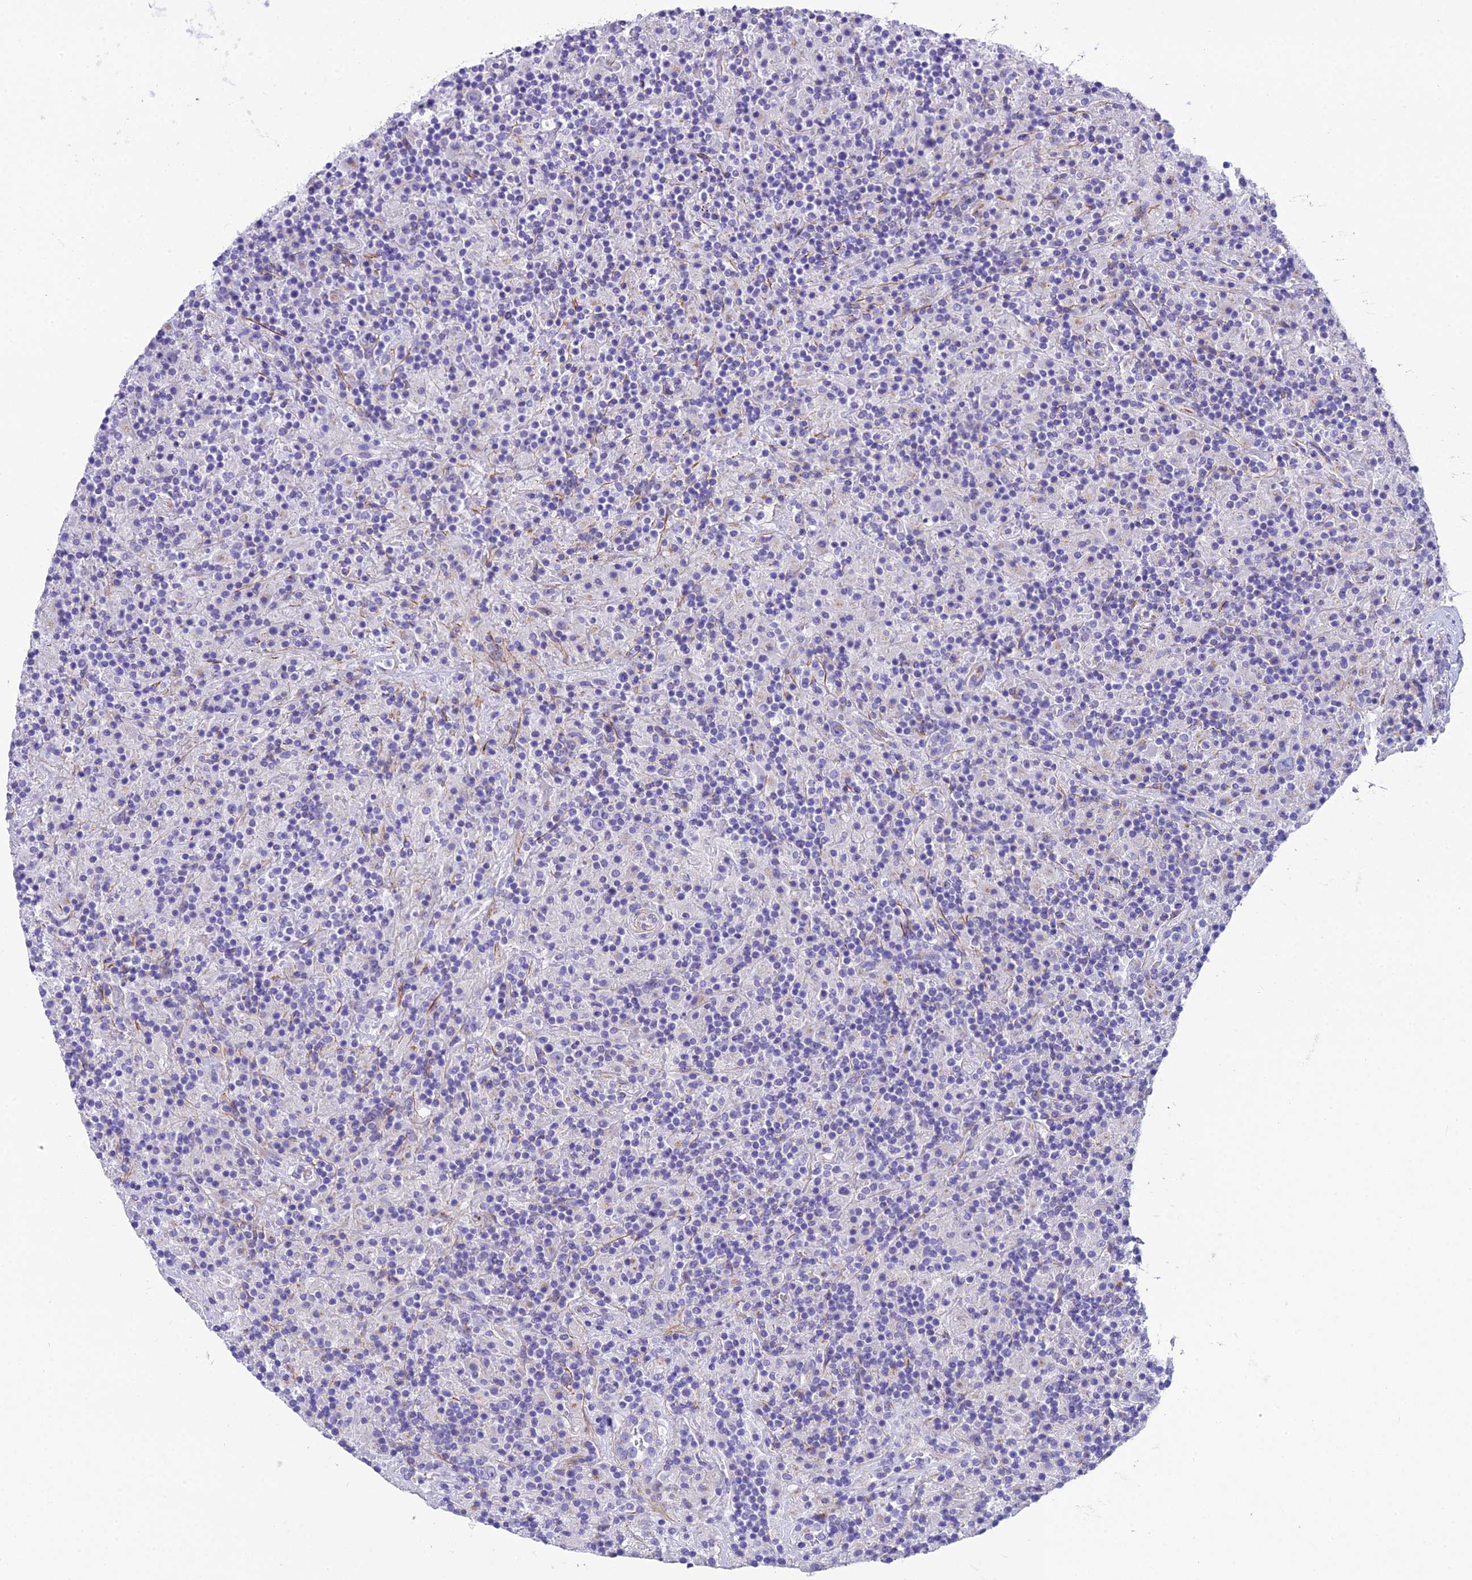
{"staining": {"intensity": "negative", "quantity": "none", "location": "none"}, "tissue": "lymphoma", "cell_type": "Tumor cells", "image_type": "cancer", "snomed": [{"axis": "morphology", "description": "Hodgkin's disease, NOS"}, {"axis": "topography", "description": "Lymph node"}], "caption": "IHC photomicrograph of Hodgkin's disease stained for a protein (brown), which displays no expression in tumor cells.", "gene": "GFRA1", "patient": {"sex": "male", "age": 70}}